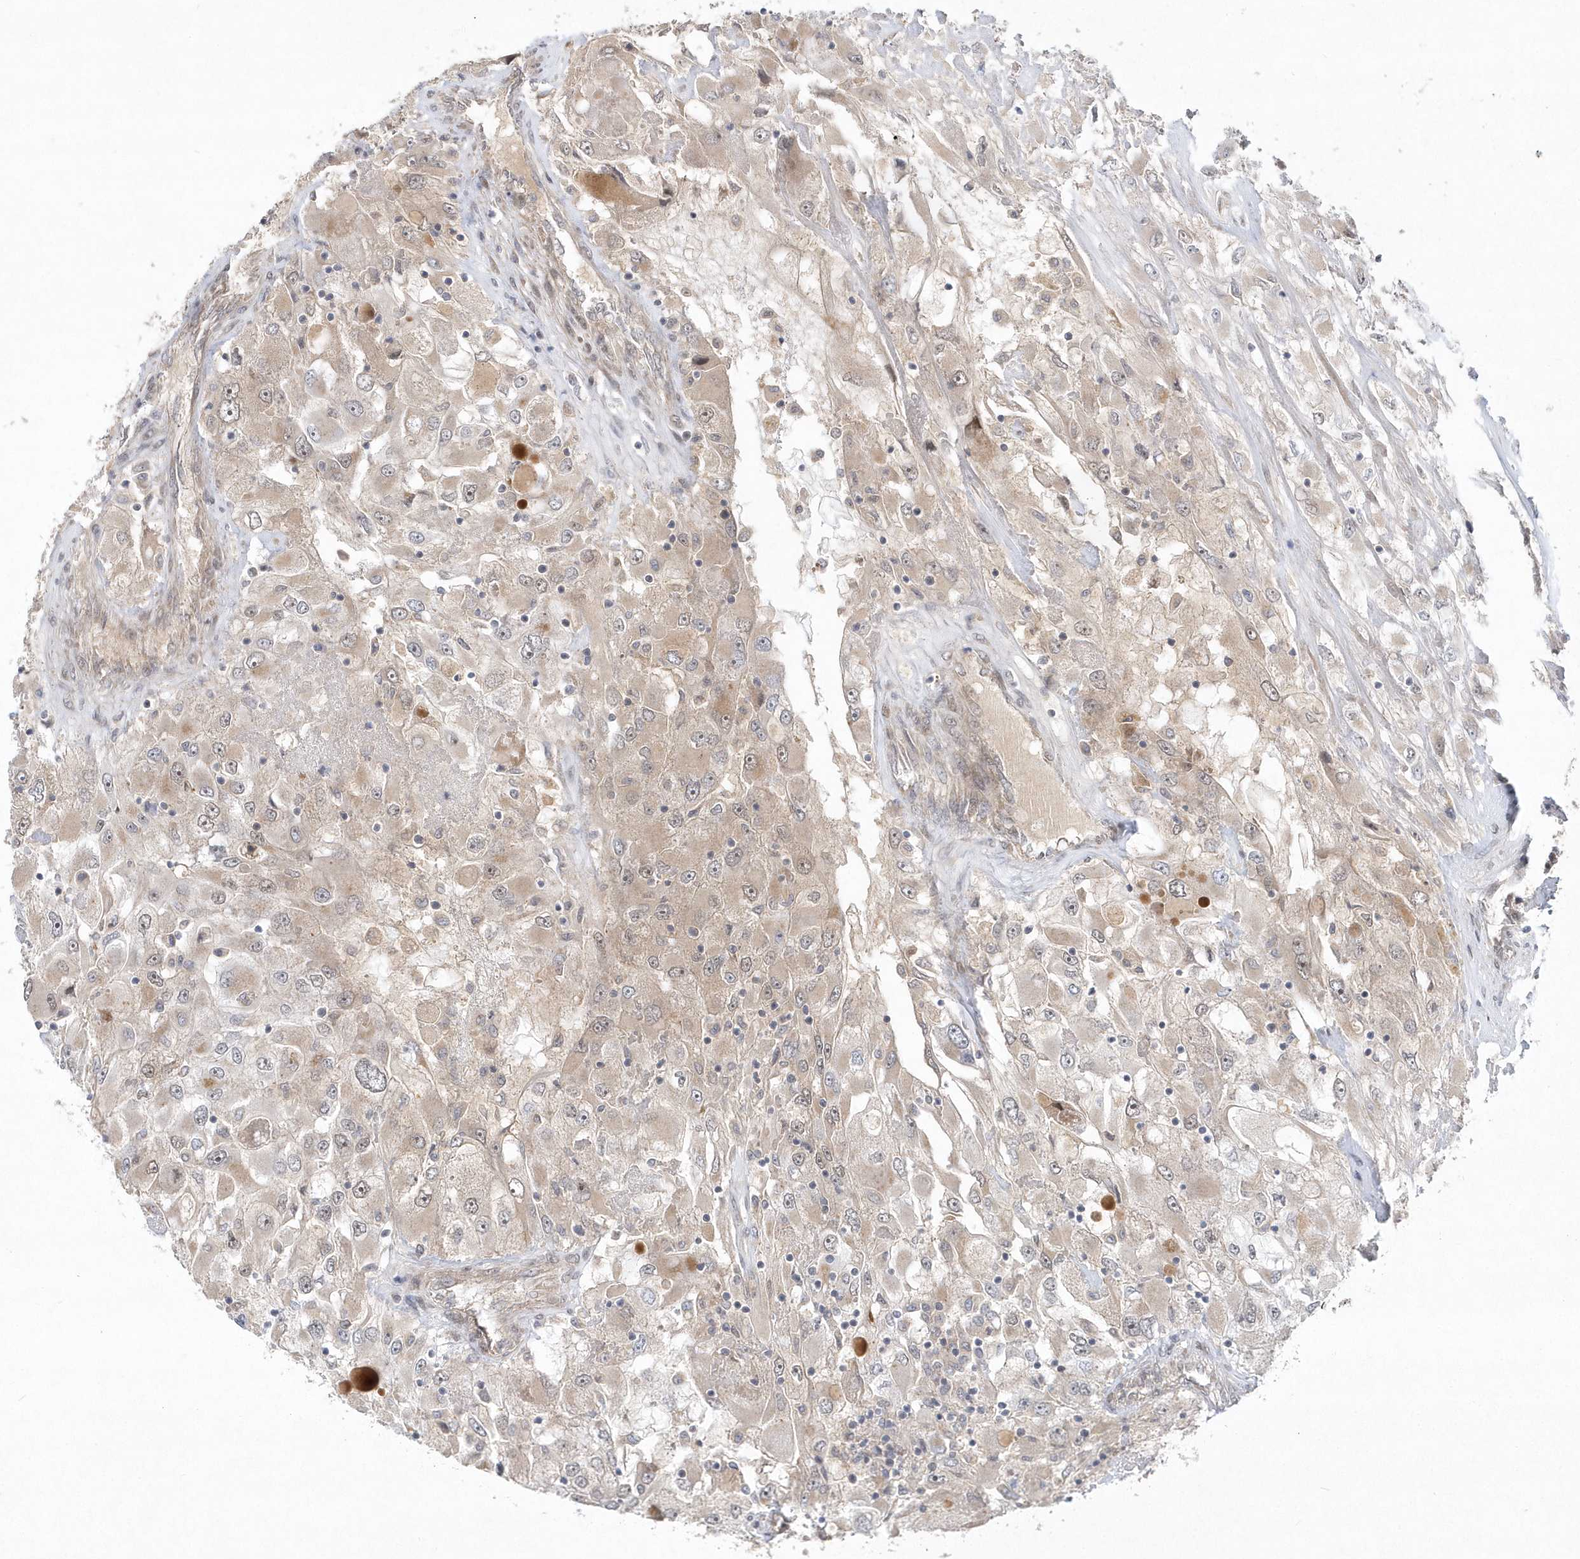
{"staining": {"intensity": "weak", "quantity": "25%-75%", "location": "cytoplasmic/membranous,nuclear"}, "tissue": "renal cancer", "cell_type": "Tumor cells", "image_type": "cancer", "snomed": [{"axis": "morphology", "description": "Adenocarcinoma, NOS"}, {"axis": "topography", "description": "Kidney"}], "caption": "Immunohistochemical staining of human renal cancer (adenocarcinoma) shows weak cytoplasmic/membranous and nuclear protein expression in approximately 25%-75% of tumor cells. The staining is performed using DAB (3,3'-diaminobenzidine) brown chromogen to label protein expression. The nuclei are counter-stained blue using hematoxylin.", "gene": "MXI1", "patient": {"sex": "female", "age": 52}}